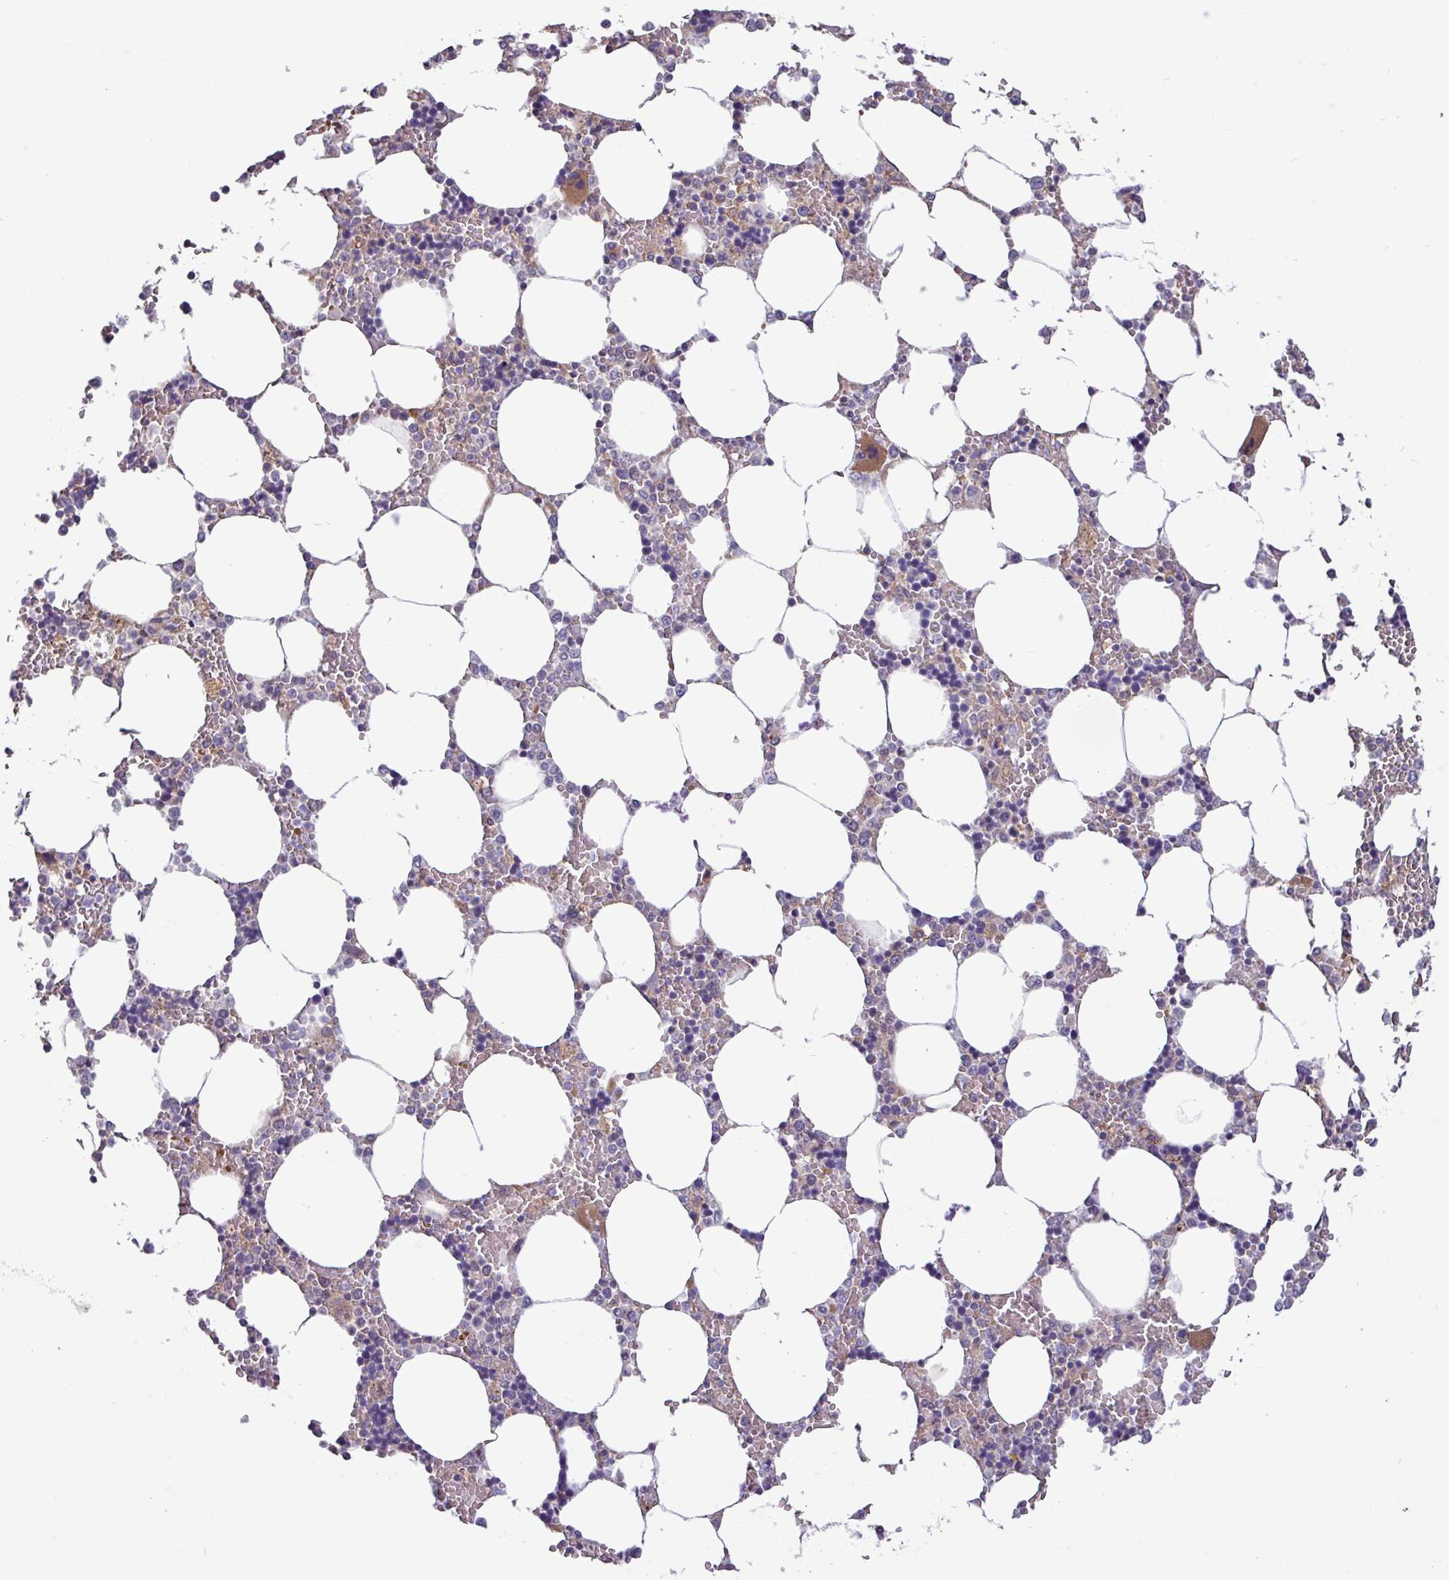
{"staining": {"intensity": "moderate", "quantity": "<25%", "location": "cytoplasmic/membranous"}, "tissue": "bone marrow", "cell_type": "Hematopoietic cells", "image_type": "normal", "snomed": [{"axis": "morphology", "description": "Normal tissue, NOS"}, {"axis": "topography", "description": "Bone marrow"}], "caption": "Immunohistochemistry micrograph of unremarkable bone marrow: bone marrow stained using immunohistochemistry shows low levels of moderate protein expression localized specifically in the cytoplasmic/membranous of hematopoietic cells, appearing as a cytoplasmic/membranous brown color.", "gene": "PLIN2", "patient": {"sex": "male", "age": 64}}